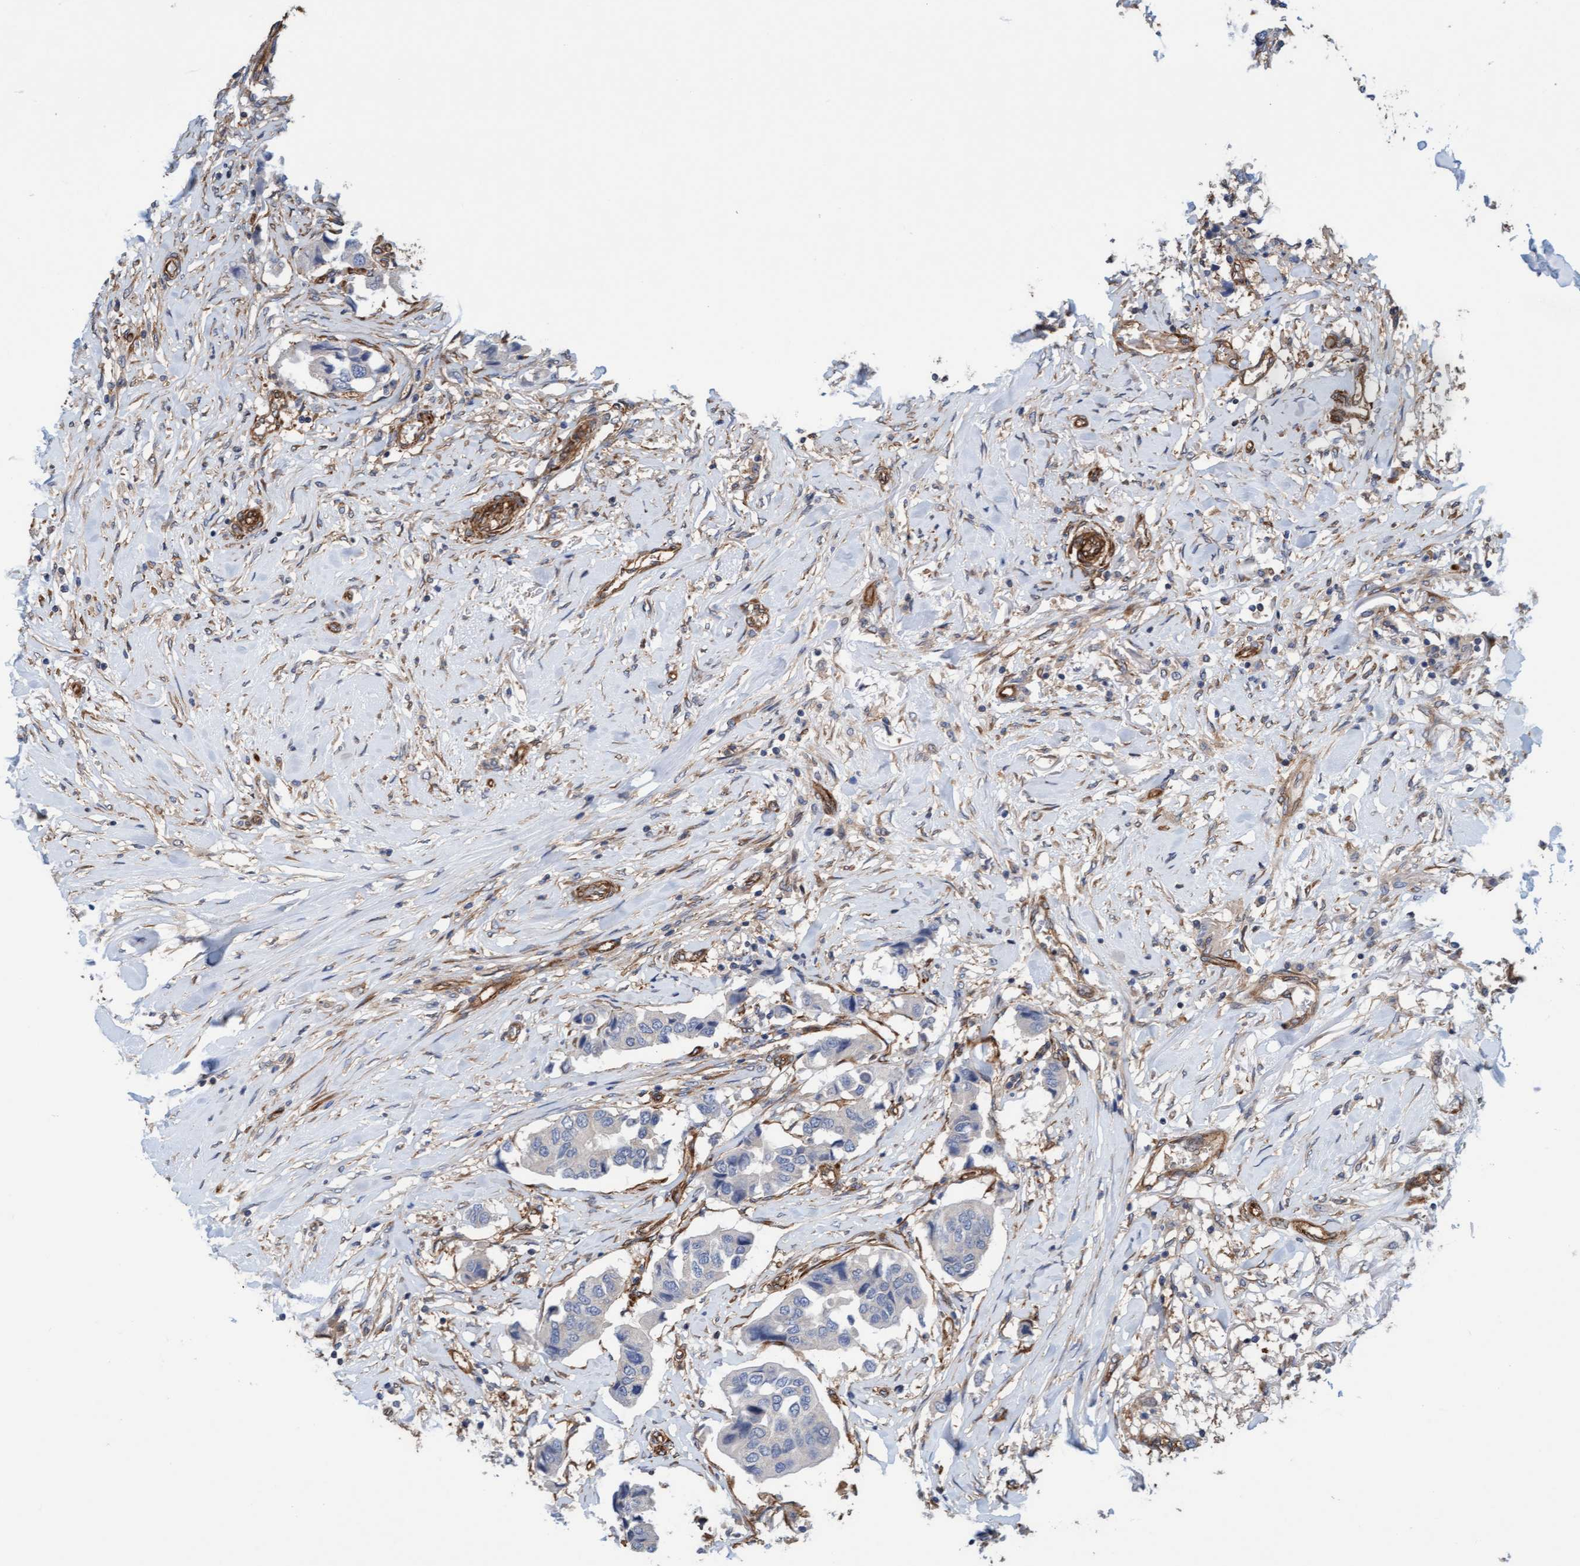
{"staining": {"intensity": "negative", "quantity": "none", "location": "none"}, "tissue": "breast cancer", "cell_type": "Tumor cells", "image_type": "cancer", "snomed": [{"axis": "morphology", "description": "Duct carcinoma"}, {"axis": "topography", "description": "Breast"}], "caption": "The histopathology image reveals no staining of tumor cells in breast infiltrating ductal carcinoma.", "gene": "FMNL3", "patient": {"sex": "female", "age": 80}}